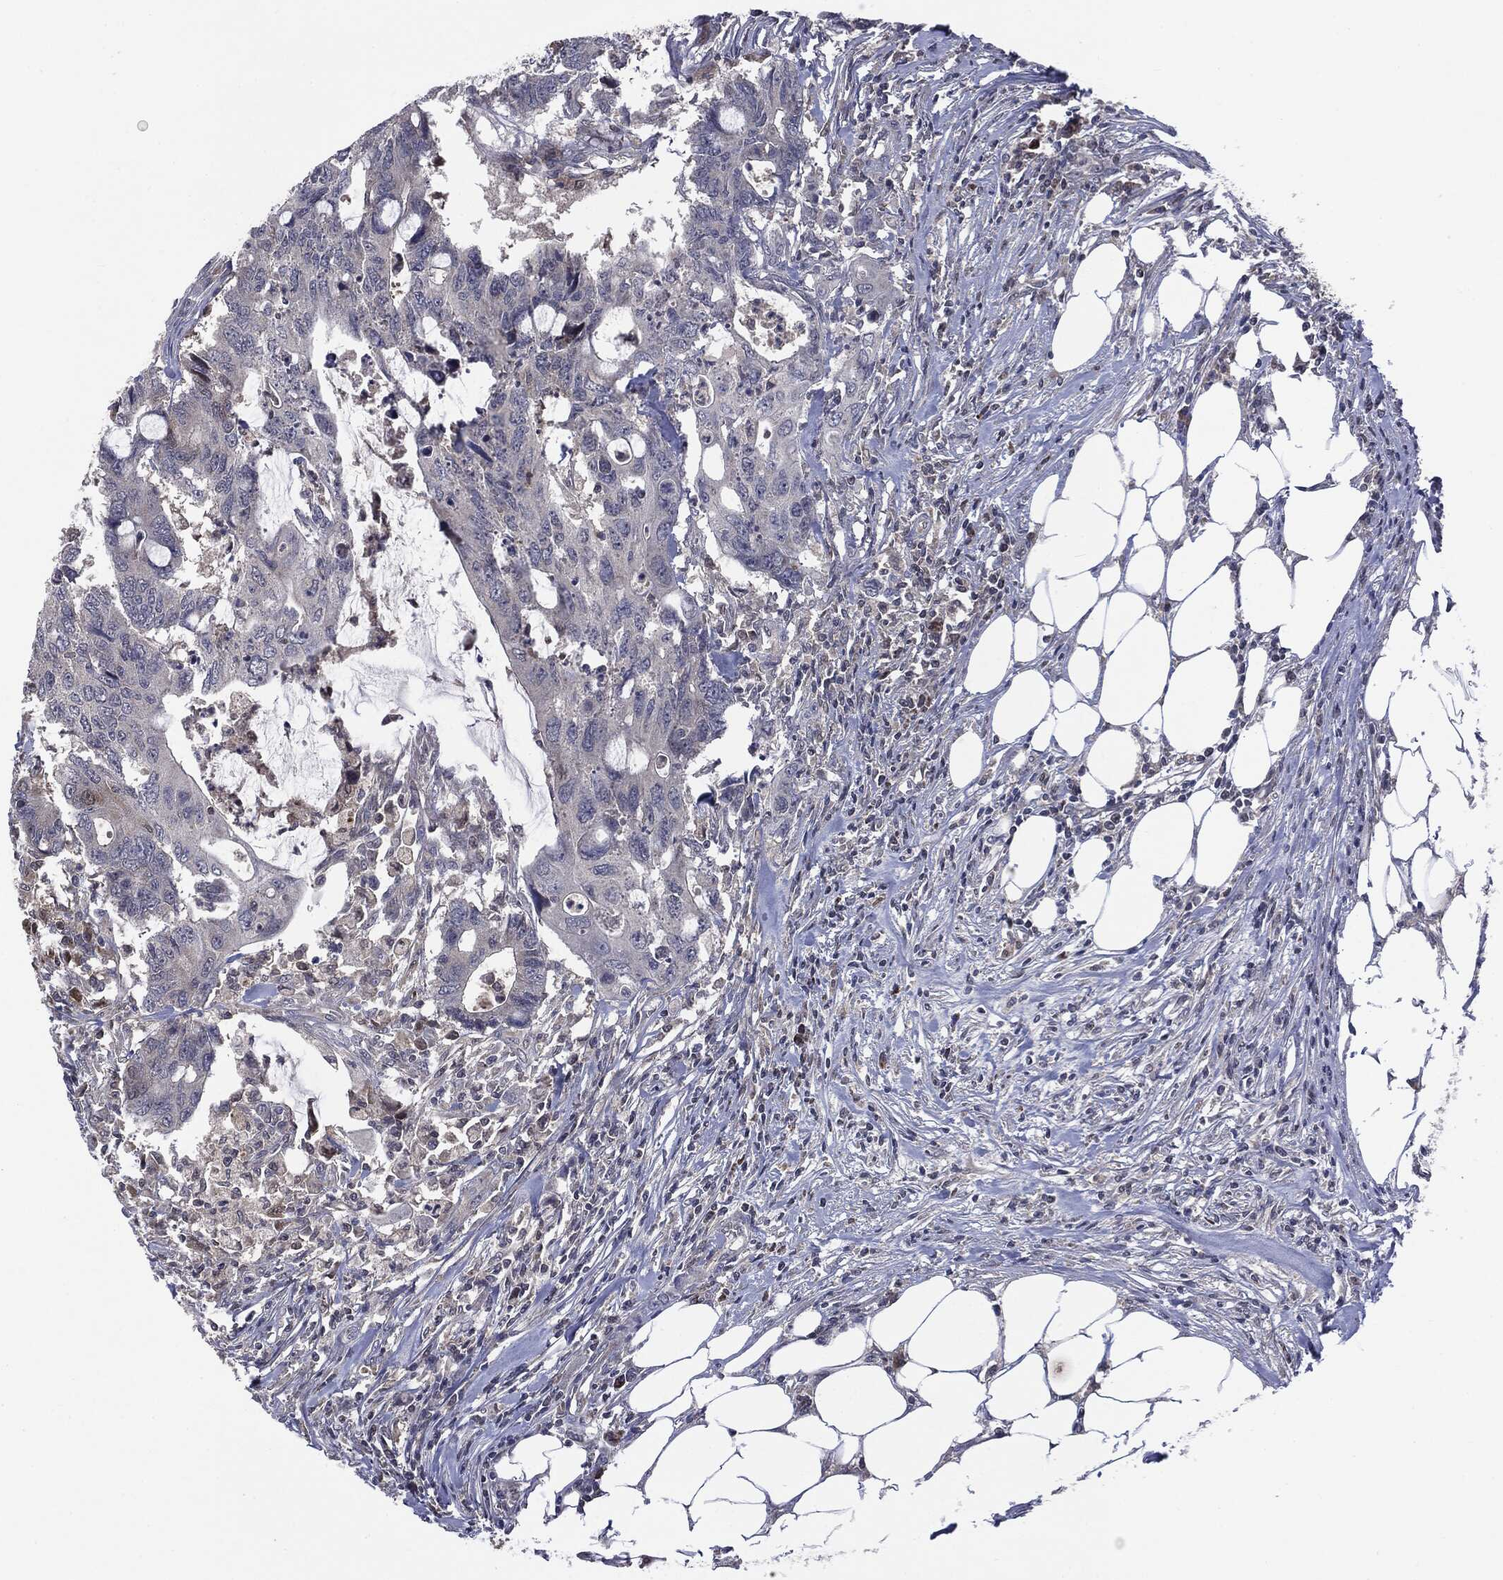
{"staining": {"intensity": "negative", "quantity": "none", "location": "none"}, "tissue": "colorectal cancer", "cell_type": "Tumor cells", "image_type": "cancer", "snomed": [{"axis": "morphology", "description": "Adenocarcinoma, NOS"}, {"axis": "topography", "description": "Colon"}], "caption": "A photomicrograph of colorectal cancer stained for a protein displays no brown staining in tumor cells.", "gene": "PTPA", "patient": {"sex": "male", "age": 71}}